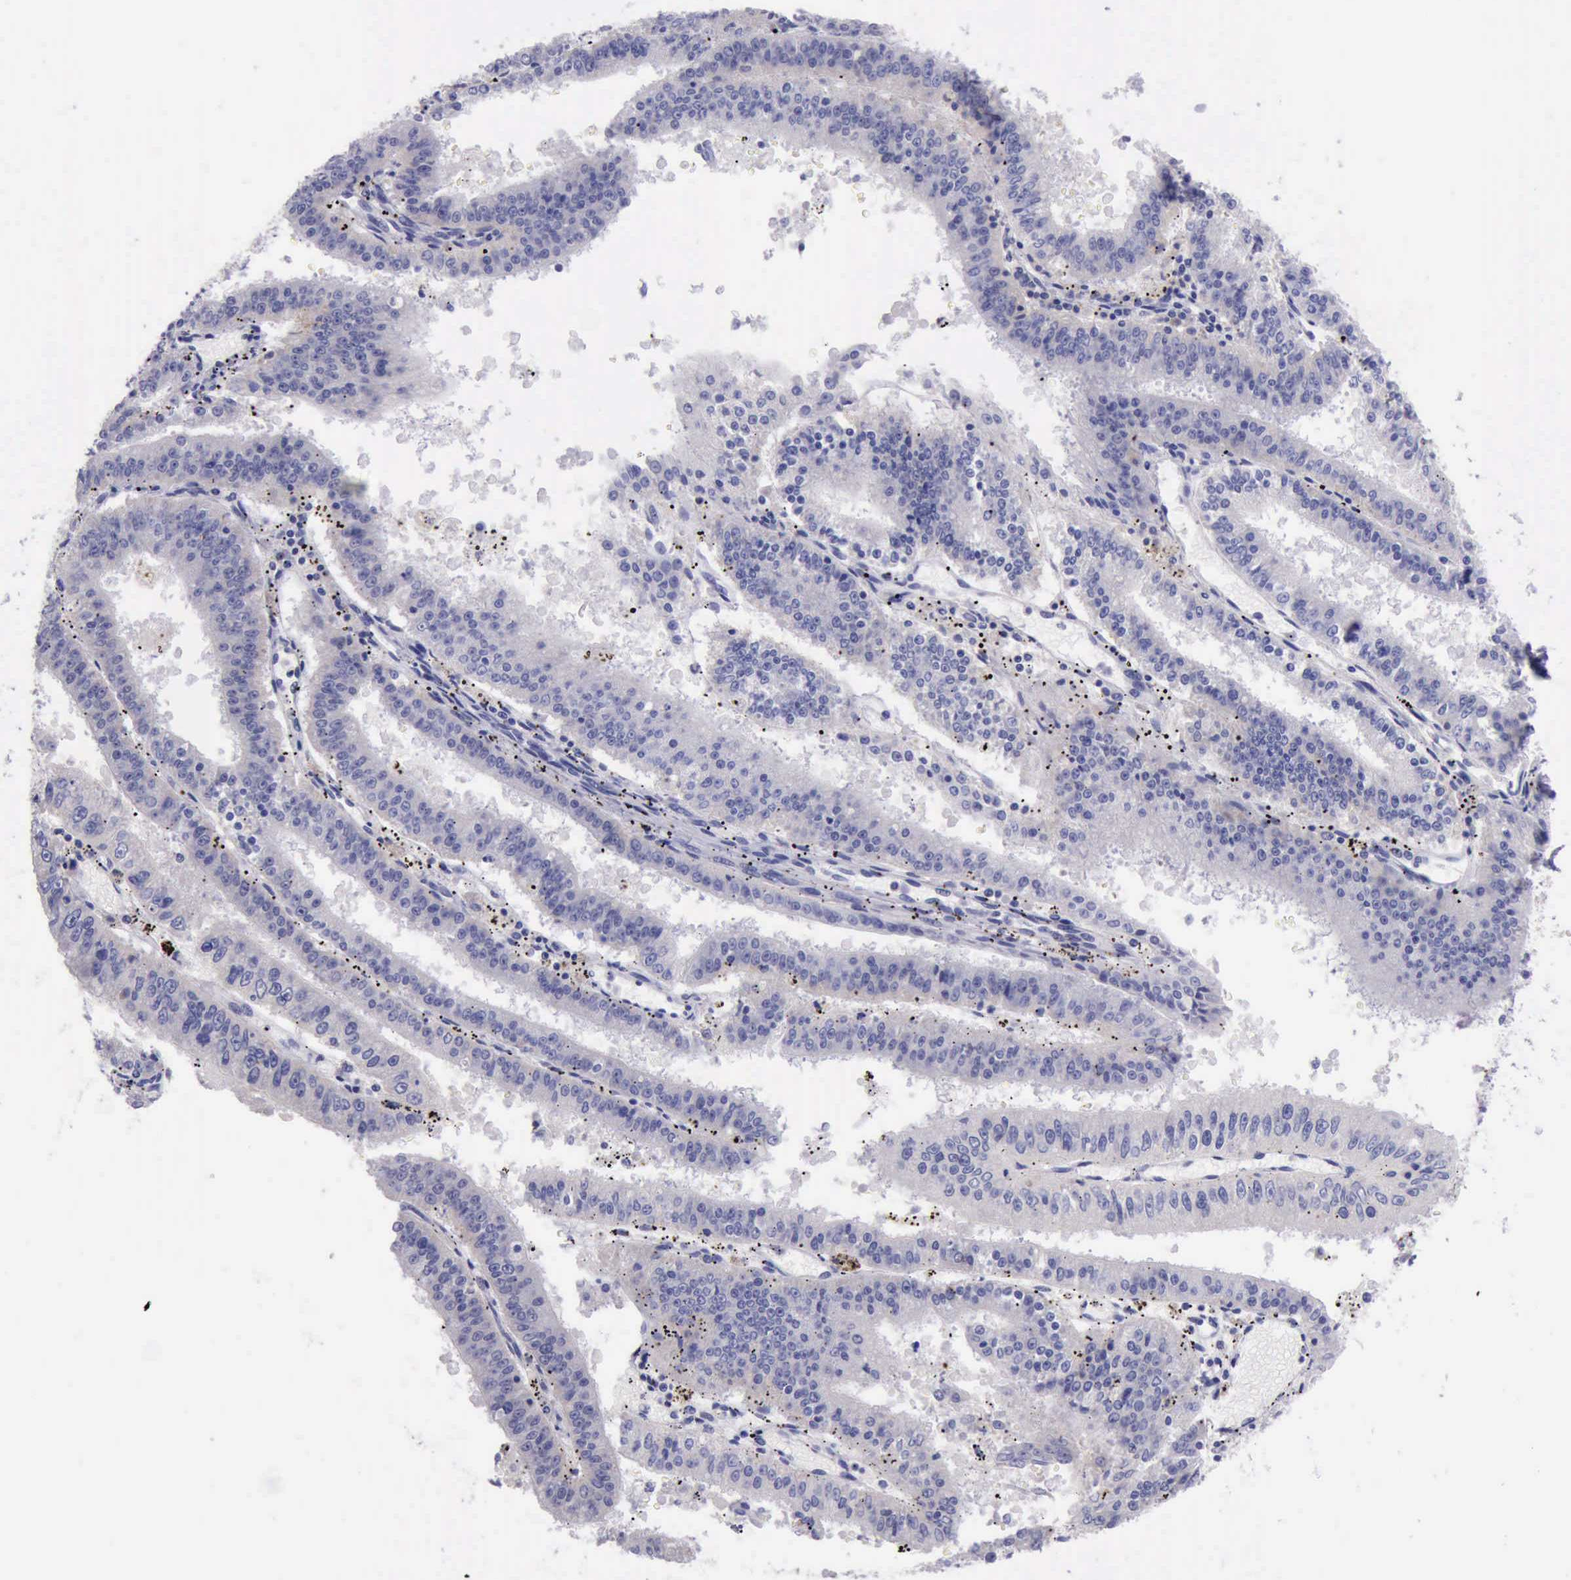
{"staining": {"intensity": "negative", "quantity": "none", "location": "none"}, "tissue": "endometrial cancer", "cell_type": "Tumor cells", "image_type": "cancer", "snomed": [{"axis": "morphology", "description": "Adenocarcinoma, NOS"}, {"axis": "topography", "description": "Endometrium"}], "caption": "There is no significant staining in tumor cells of adenocarcinoma (endometrial).", "gene": "LRFN5", "patient": {"sex": "female", "age": 66}}